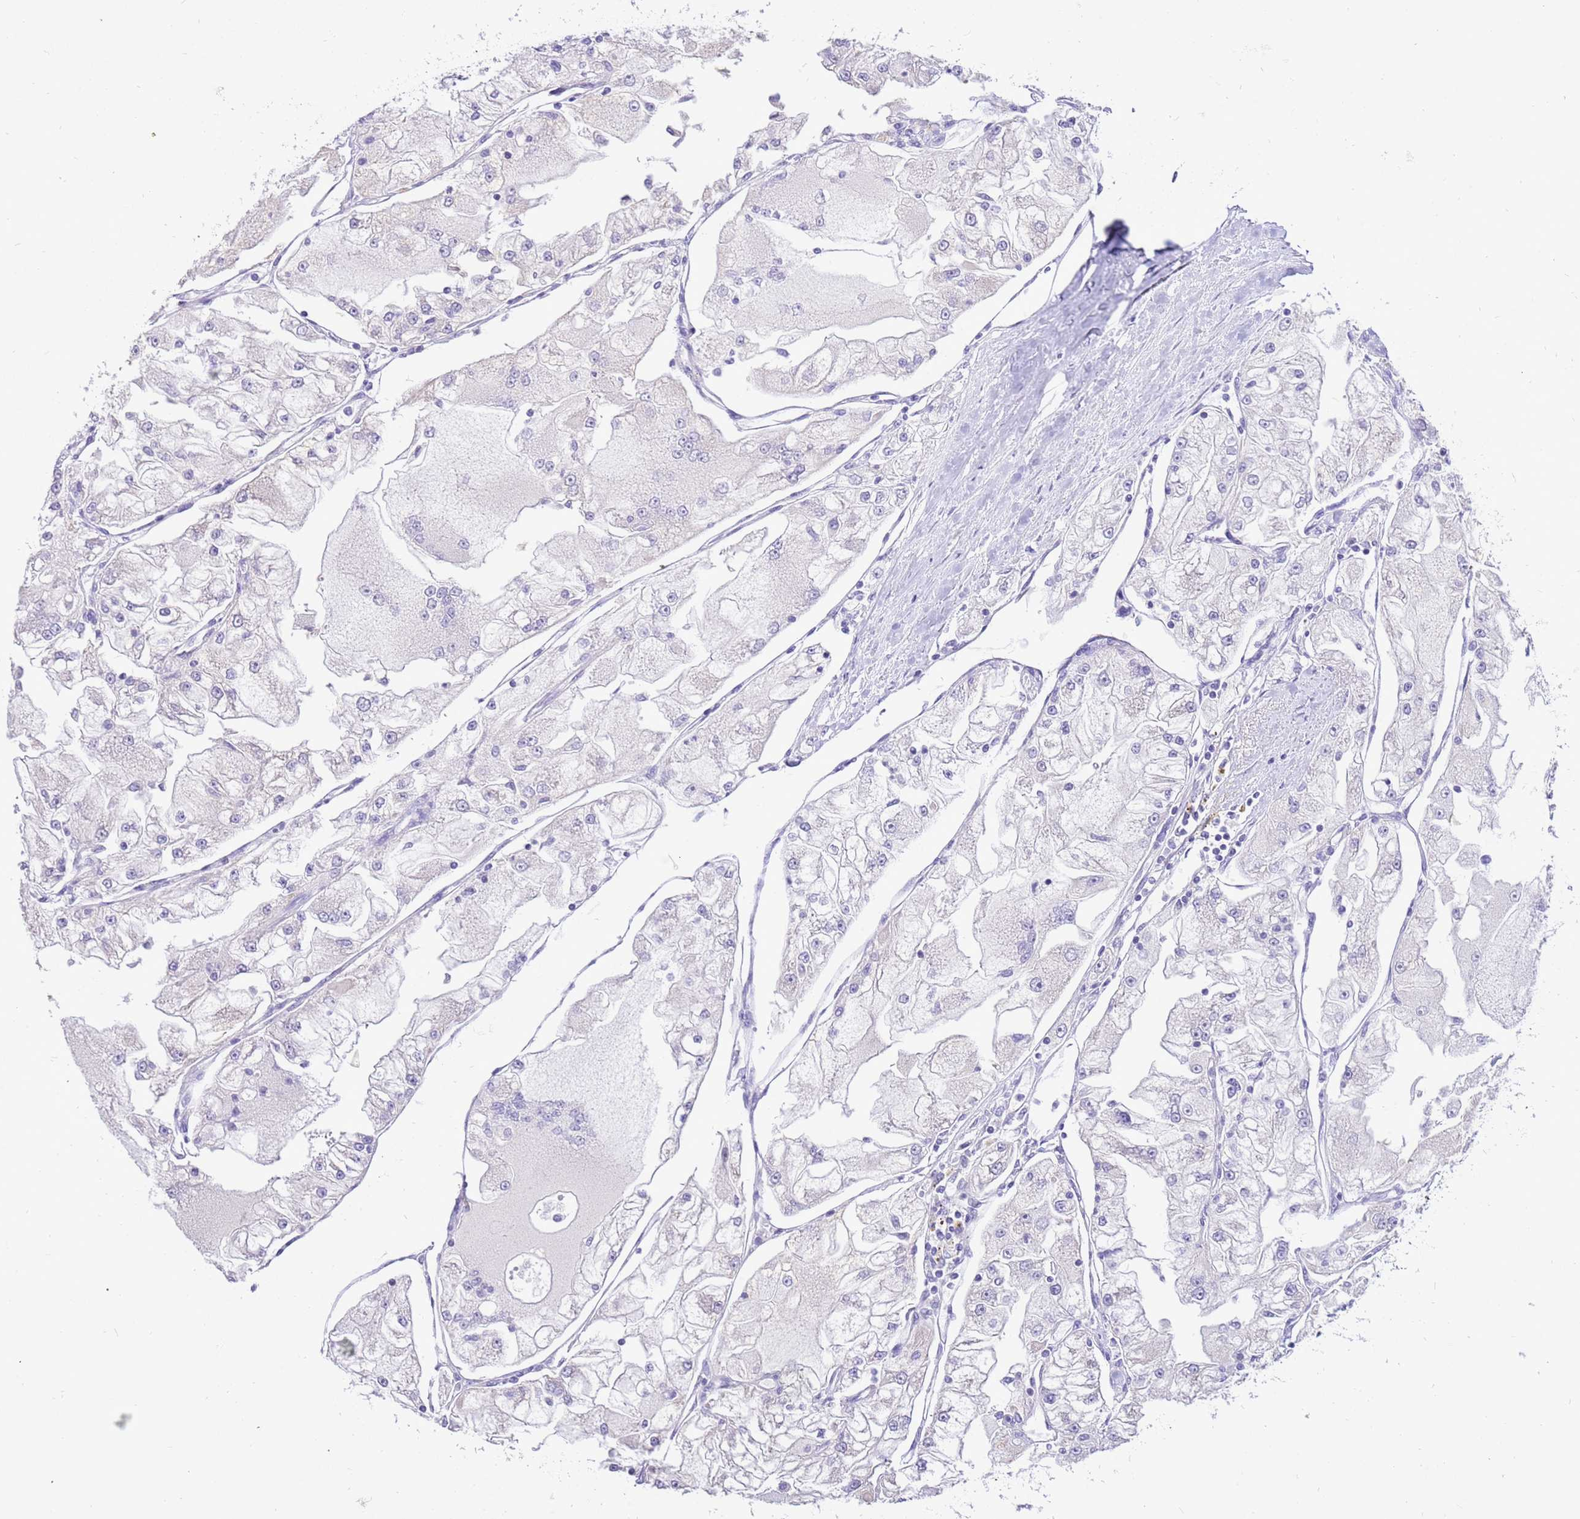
{"staining": {"intensity": "negative", "quantity": "none", "location": "none"}, "tissue": "renal cancer", "cell_type": "Tumor cells", "image_type": "cancer", "snomed": [{"axis": "morphology", "description": "Adenocarcinoma, NOS"}, {"axis": "topography", "description": "Kidney"}], "caption": "Immunohistochemical staining of human renal adenocarcinoma demonstrates no significant expression in tumor cells.", "gene": "GLCE", "patient": {"sex": "female", "age": 72}}